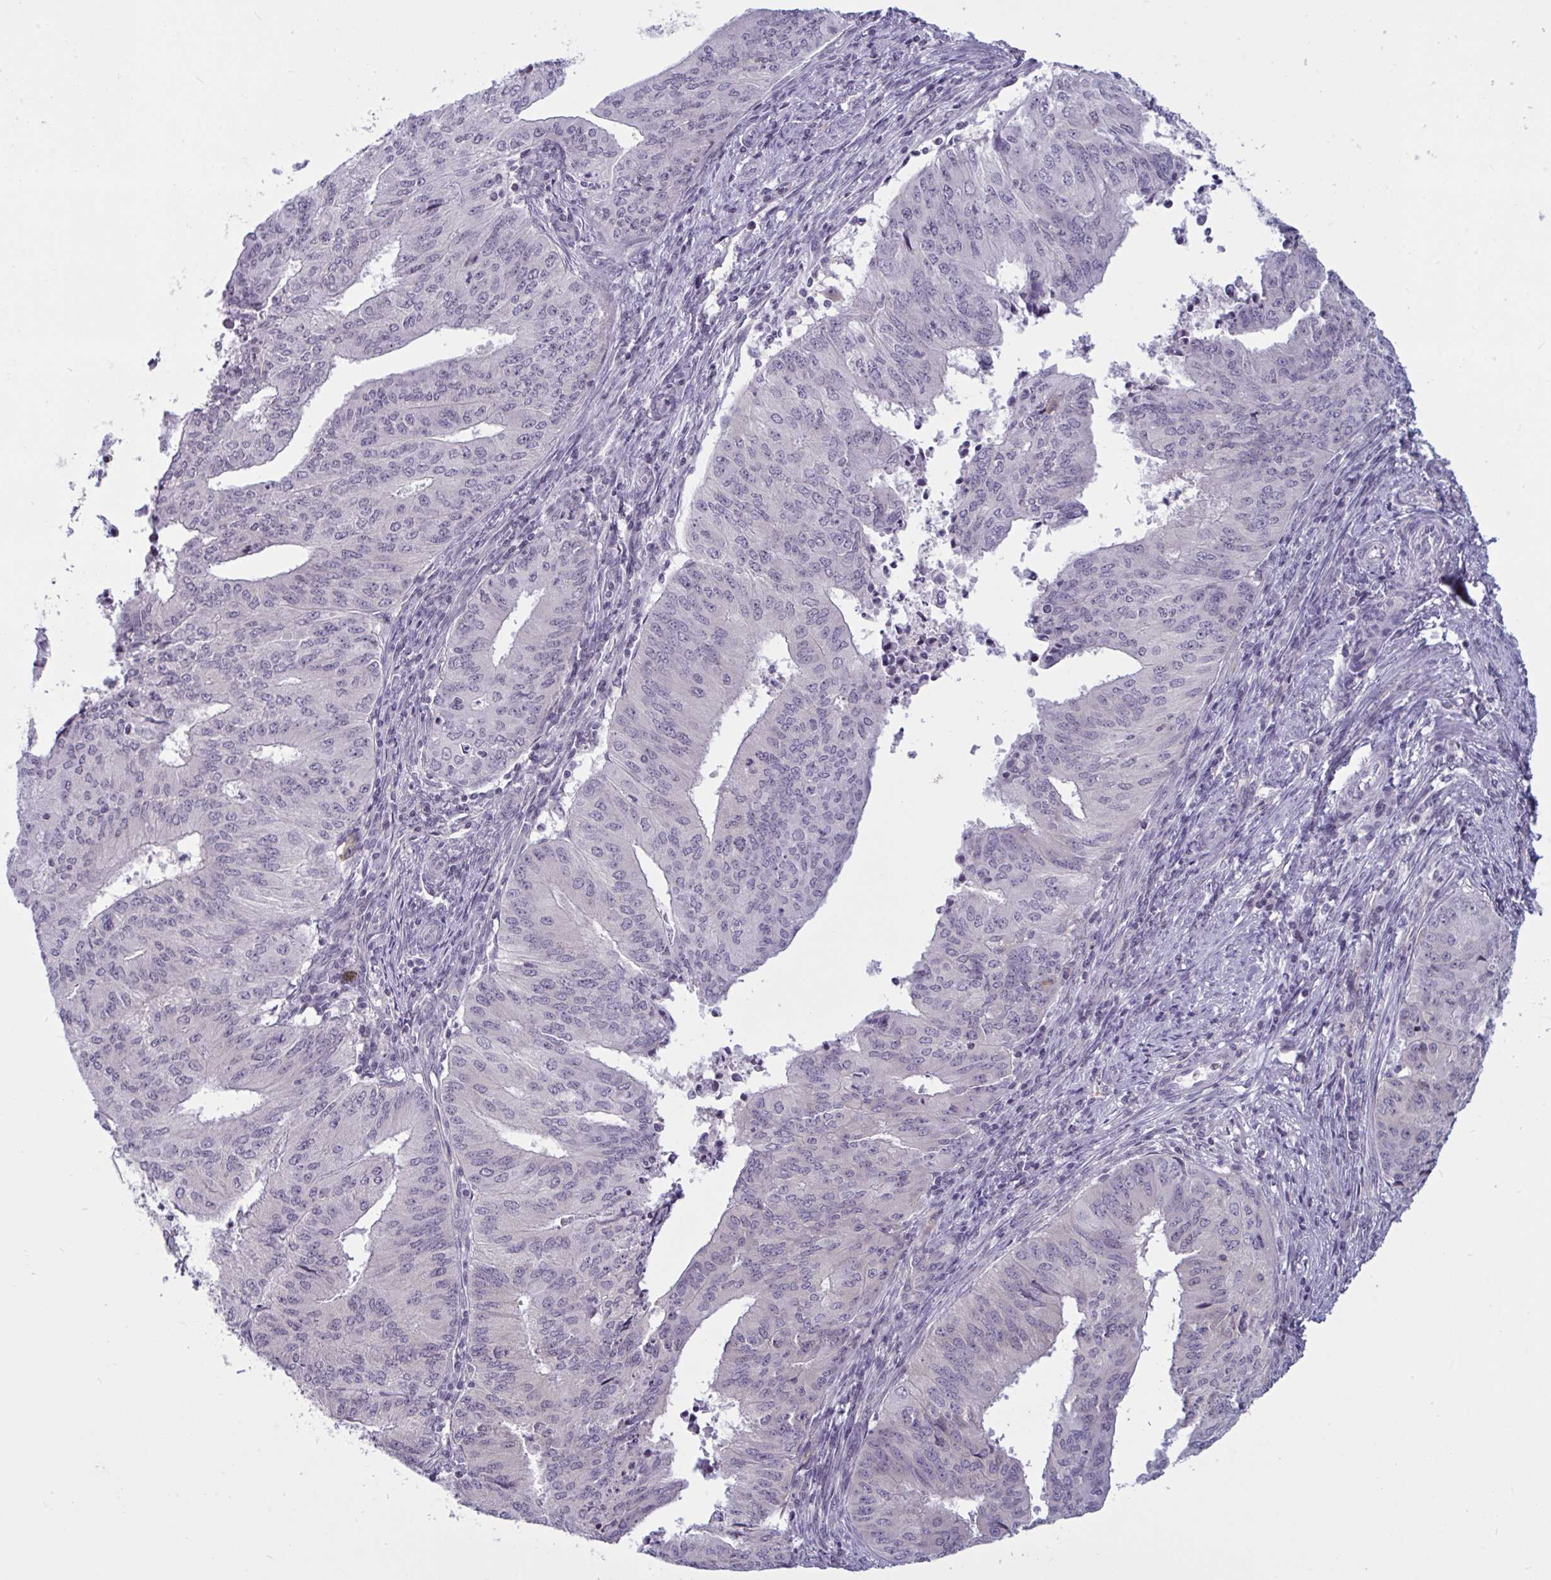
{"staining": {"intensity": "negative", "quantity": "none", "location": "none"}, "tissue": "endometrial cancer", "cell_type": "Tumor cells", "image_type": "cancer", "snomed": [{"axis": "morphology", "description": "Adenocarcinoma, NOS"}, {"axis": "topography", "description": "Endometrium"}], "caption": "DAB (3,3'-diaminobenzidine) immunohistochemical staining of endometrial cancer (adenocarcinoma) demonstrates no significant staining in tumor cells.", "gene": "TBC1D4", "patient": {"sex": "female", "age": 50}}